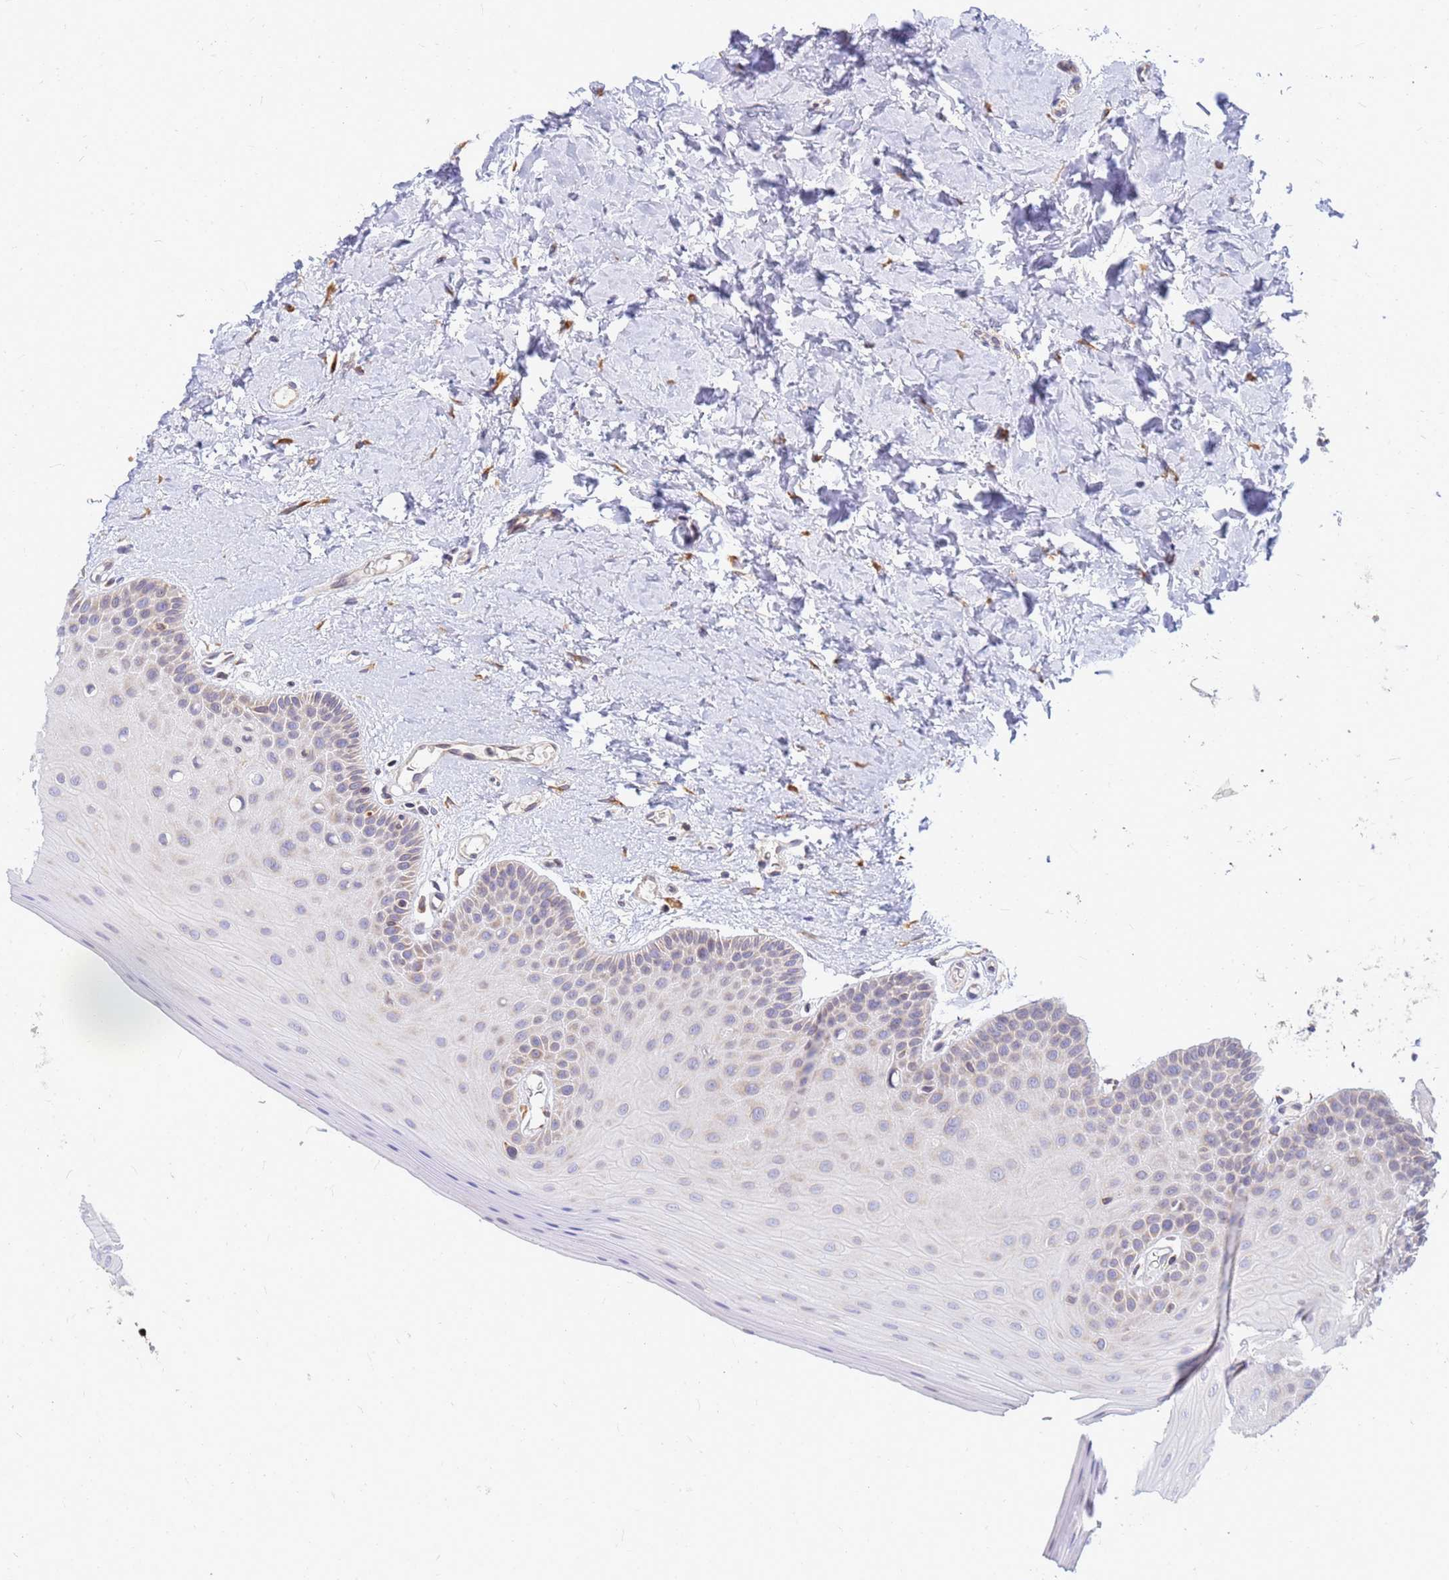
{"staining": {"intensity": "weak", "quantity": "25%-75%", "location": "cytoplasmic/membranous"}, "tissue": "oral mucosa", "cell_type": "Squamous epithelial cells", "image_type": "normal", "snomed": [{"axis": "morphology", "description": "Normal tissue, NOS"}, {"axis": "topography", "description": "Oral tissue"}], "caption": "High-power microscopy captured an IHC micrograph of unremarkable oral mucosa, revealing weak cytoplasmic/membranous staining in approximately 25%-75% of squamous epithelial cells.", "gene": "SSR4", "patient": {"sex": "female", "age": 67}}